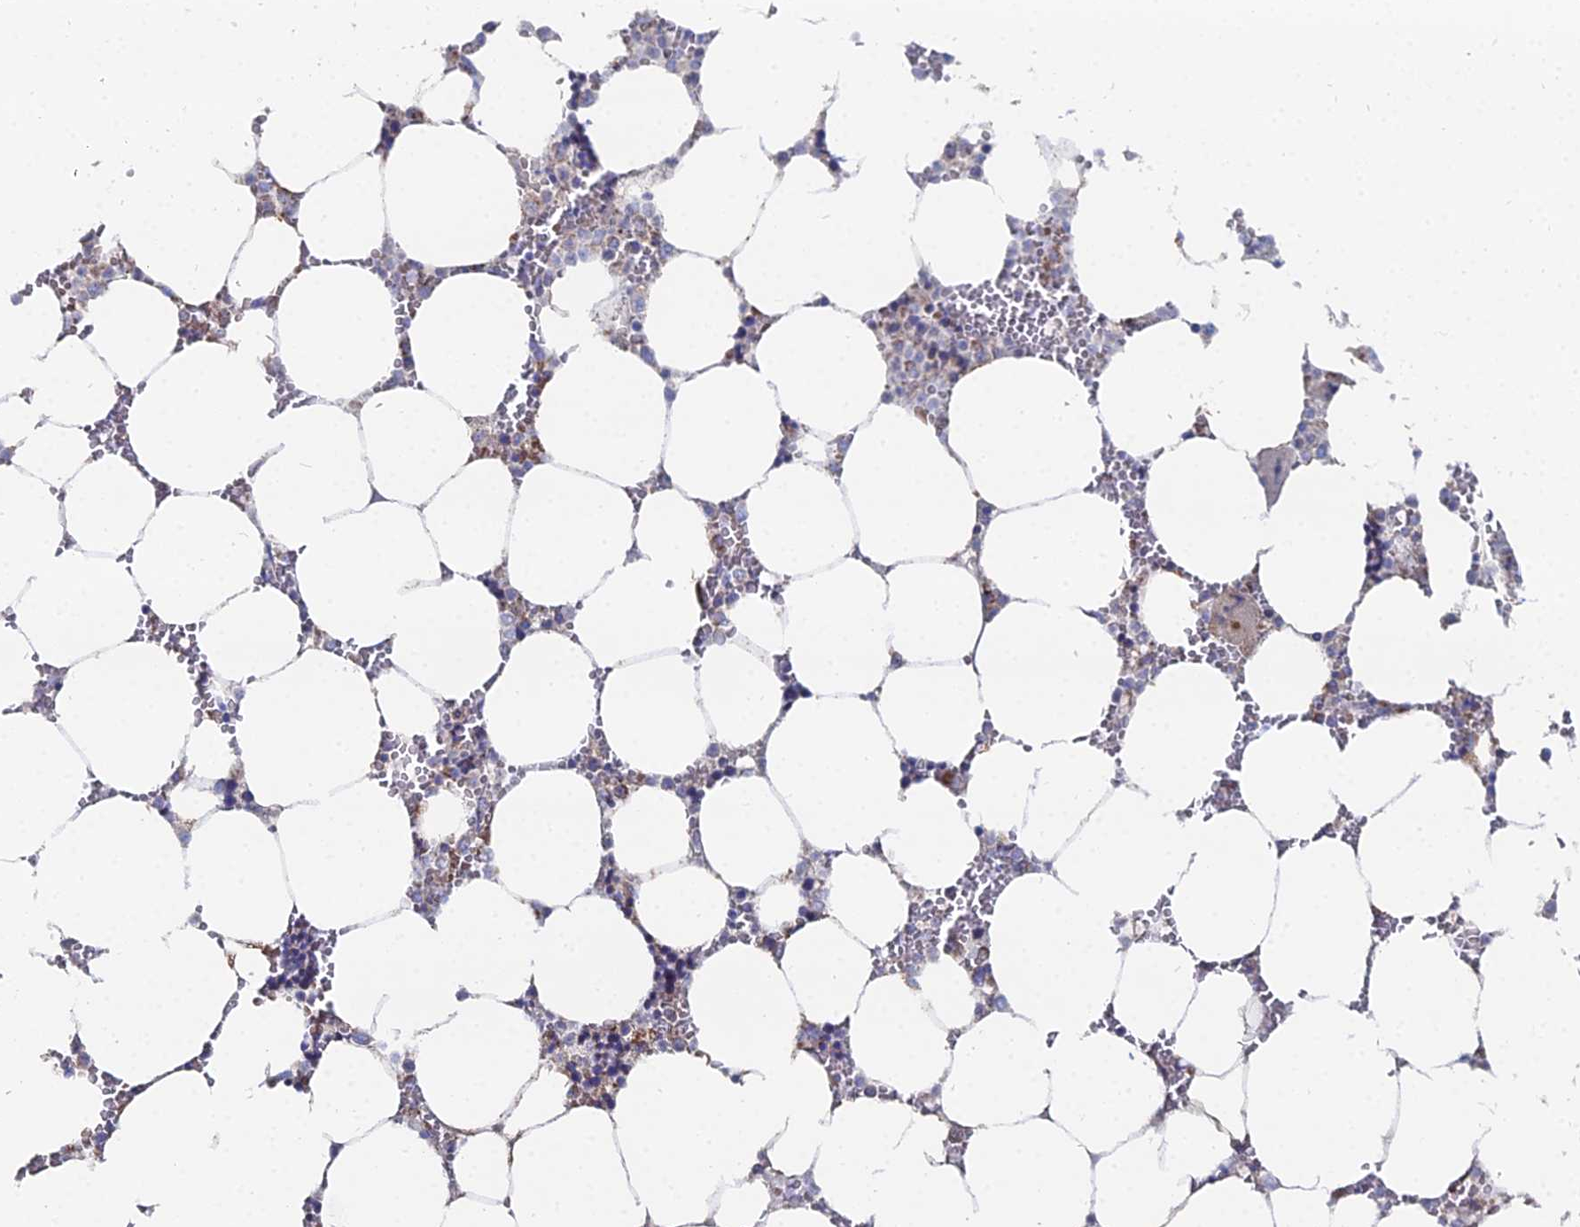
{"staining": {"intensity": "moderate", "quantity": "<25%", "location": "cytoplasmic/membranous"}, "tissue": "bone marrow", "cell_type": "Hematopoietic cells", "image_type": "normal", "snomed": [{"axis": "morphology", "description": "Normal tissue, NOS"}, {"axis": "topography", "description": "Bone marrow"}], "caption": "Immunohistochemical staining of benign human bone marrow exhibits moderate cytoplasmic/membranous protein expression in about <25% of hematopoietic cells.", "gene": "MPC1", "patient": {"sex": "male", "age": 64}}